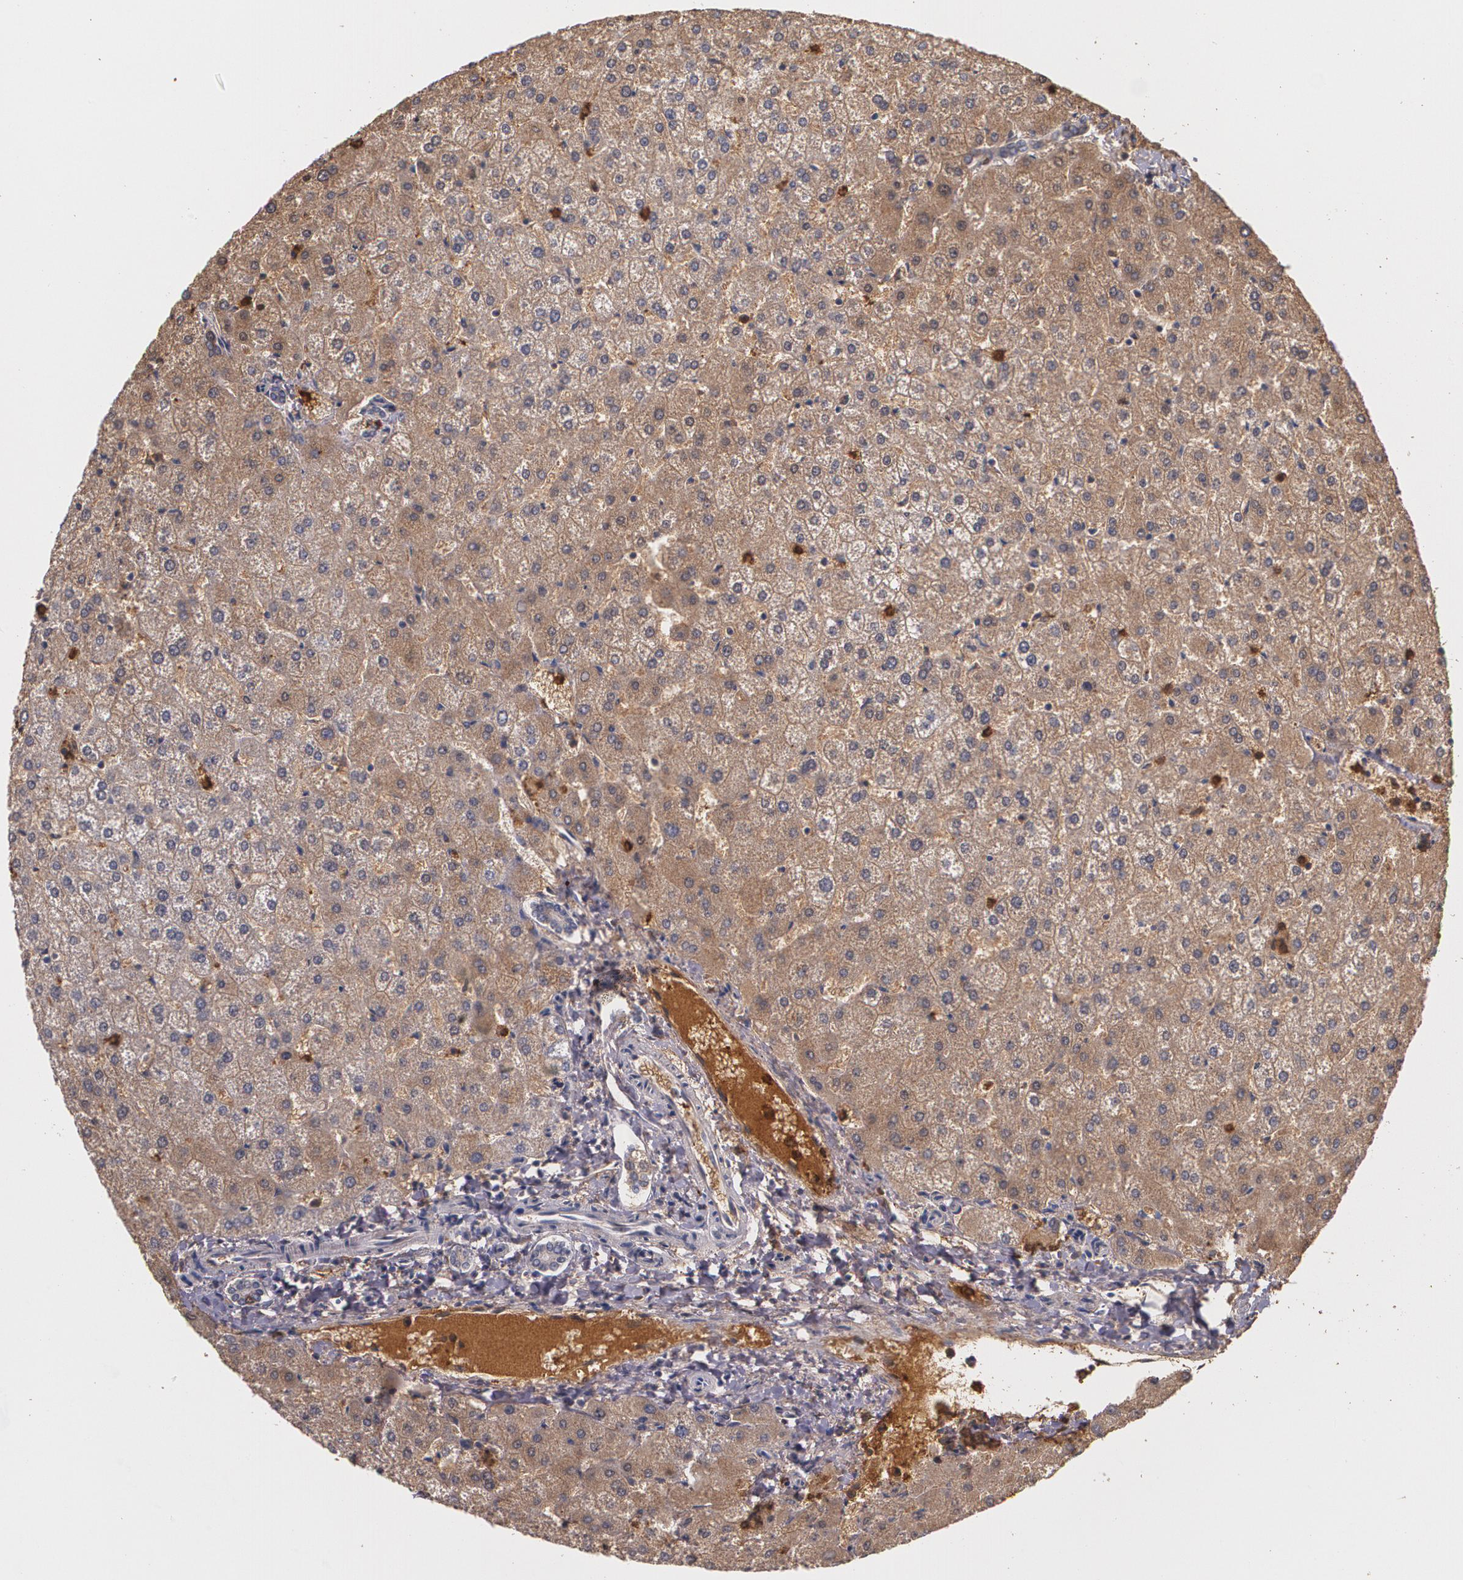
{"staining": {"intensity": "negative", "quantity": "none", "location": "none"}, "tissue": "liver", "cell_type": "Cholangiocytes", "image_type": "normal", "snomed": [{"axis": "morphology", "description": "Normal tissue, NOS"}, {"axis": "topography", "description": "Liver"}], "caption": "High power microscopy micrograph of an IHC photomicrograph of unremarkable liver, revealing no significant positivity in cholangiocytes. (DAB immunohistochemistry, high magnification).", "gene": "PTS", "patient": {"sex": "female", "age": 32}}